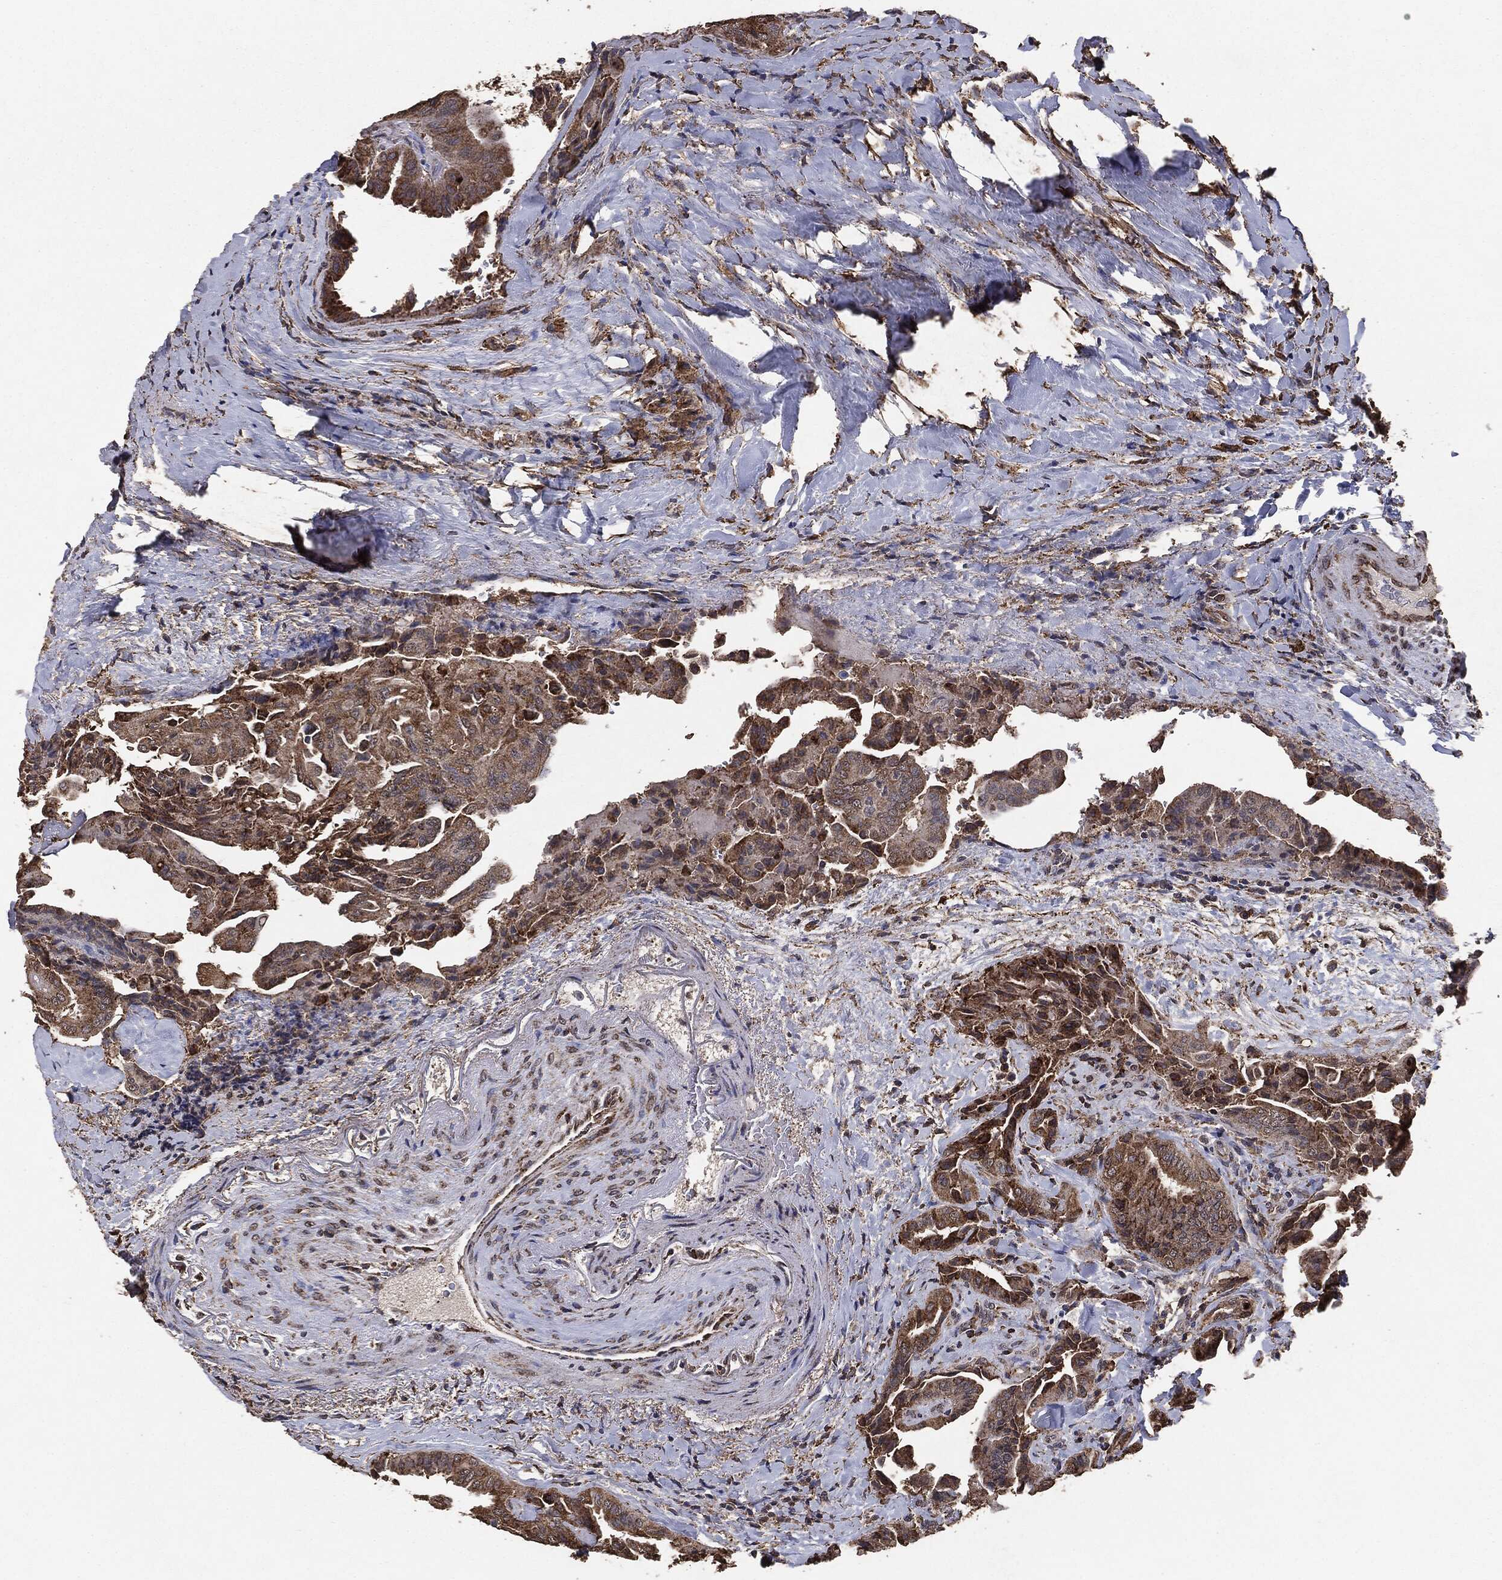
{"staining": {"intensity": "moderate", "quantity": ">75%", "location": "cytoplasmic/membranous"}, "tissue": "thyroid cancer", "cell_type": "Tumor cells", "image_type": "cancer", "snomed": [{"axis": "morphology", "description": "Papillary adenocarcinoma, NOS"}, {"axis": "topography", "description": "Thyroid gland"}], "caption": "Brown immunohistochemical staining in thyroid cancer demonstrates moderate cytoplasmic/membranous positivity in approximately >75% of tumor cells.", "gene": "MTOR", "patient": {"sex": "female", "age": 68}}